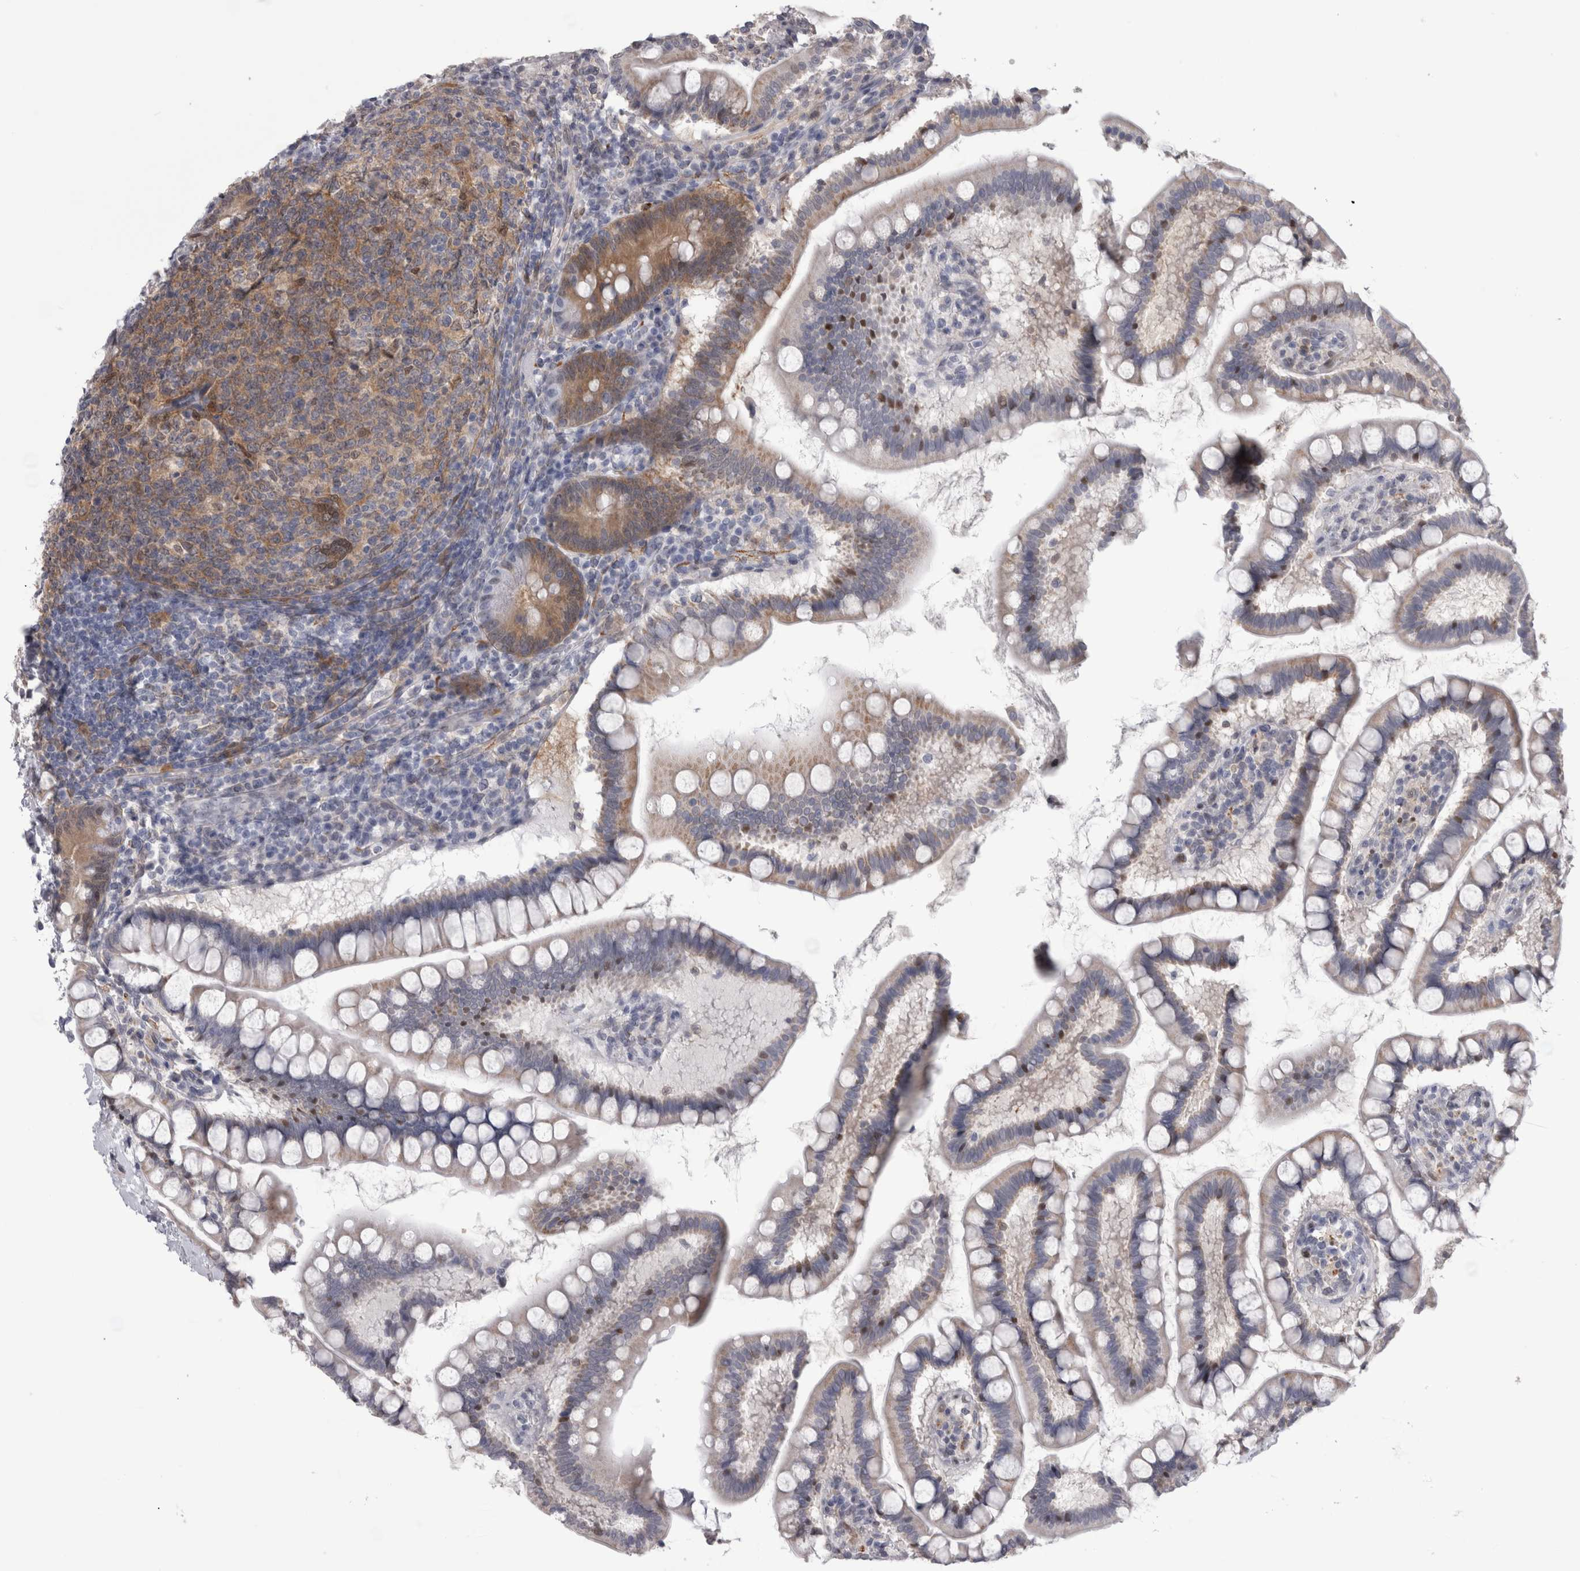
{"staining": {"intensity": "moderate", "quantity": "<25%", "location": "cytoplasmic/membranous"}, "tissue": "small intestine", "cell_type": "Glandular cells", "image_type": "normal", "snomed": [{"axis": "morphology", "description": "Normal tissue, NOS"}, {"axis": "topography", "description": "Small intestine"}], "caption": "An immunohistochemistry (IHC) photomicrograph of normal tissue is shown. Protein staining in brown labels moderate cytoplasmic/membranous positivity in small intestine within glandular cells.", "gene": "ACOT7", "patient": {"sex": "female", "age": 84}}